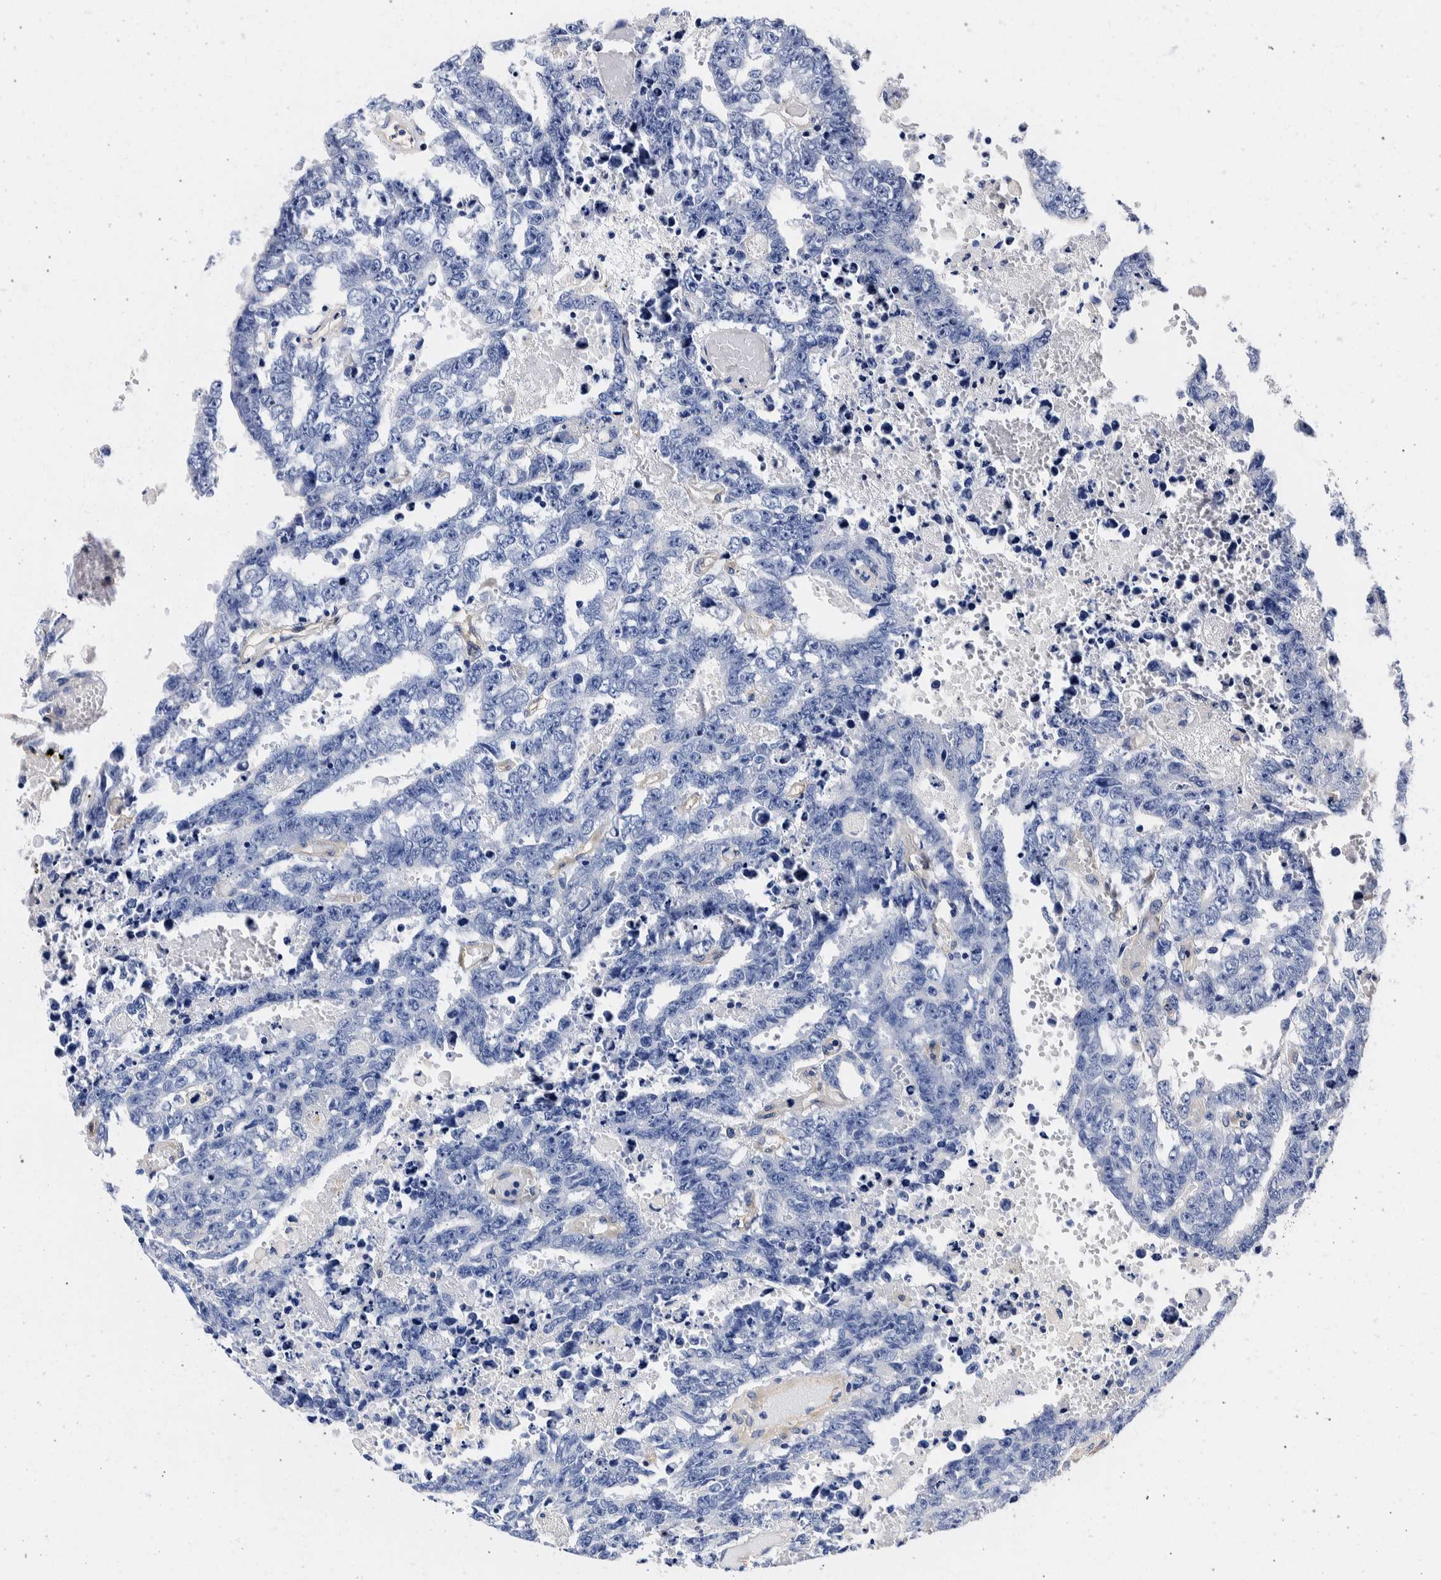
{"staining": {"intensity": "negative", "quantity": "none", "location": "none"}, "tissue": "testis cancer", "cell_type": "Tumor cells", "image_type": "cancer", "snomed": [{"axis": "morphology", "description": "Carcinoma, Embryonal, NOS"}, {"axis": "topography", "description": "Testis"}], "caption": "High magnification brightfield microscopy of embryonal carcinoma (testis) stained with DAB (brown) and counterstained with hematoxylin (blue): tumor cells show no significant staining.", "gene": "NIBAN2", "patient": {"sex": "male", "age": 25}}